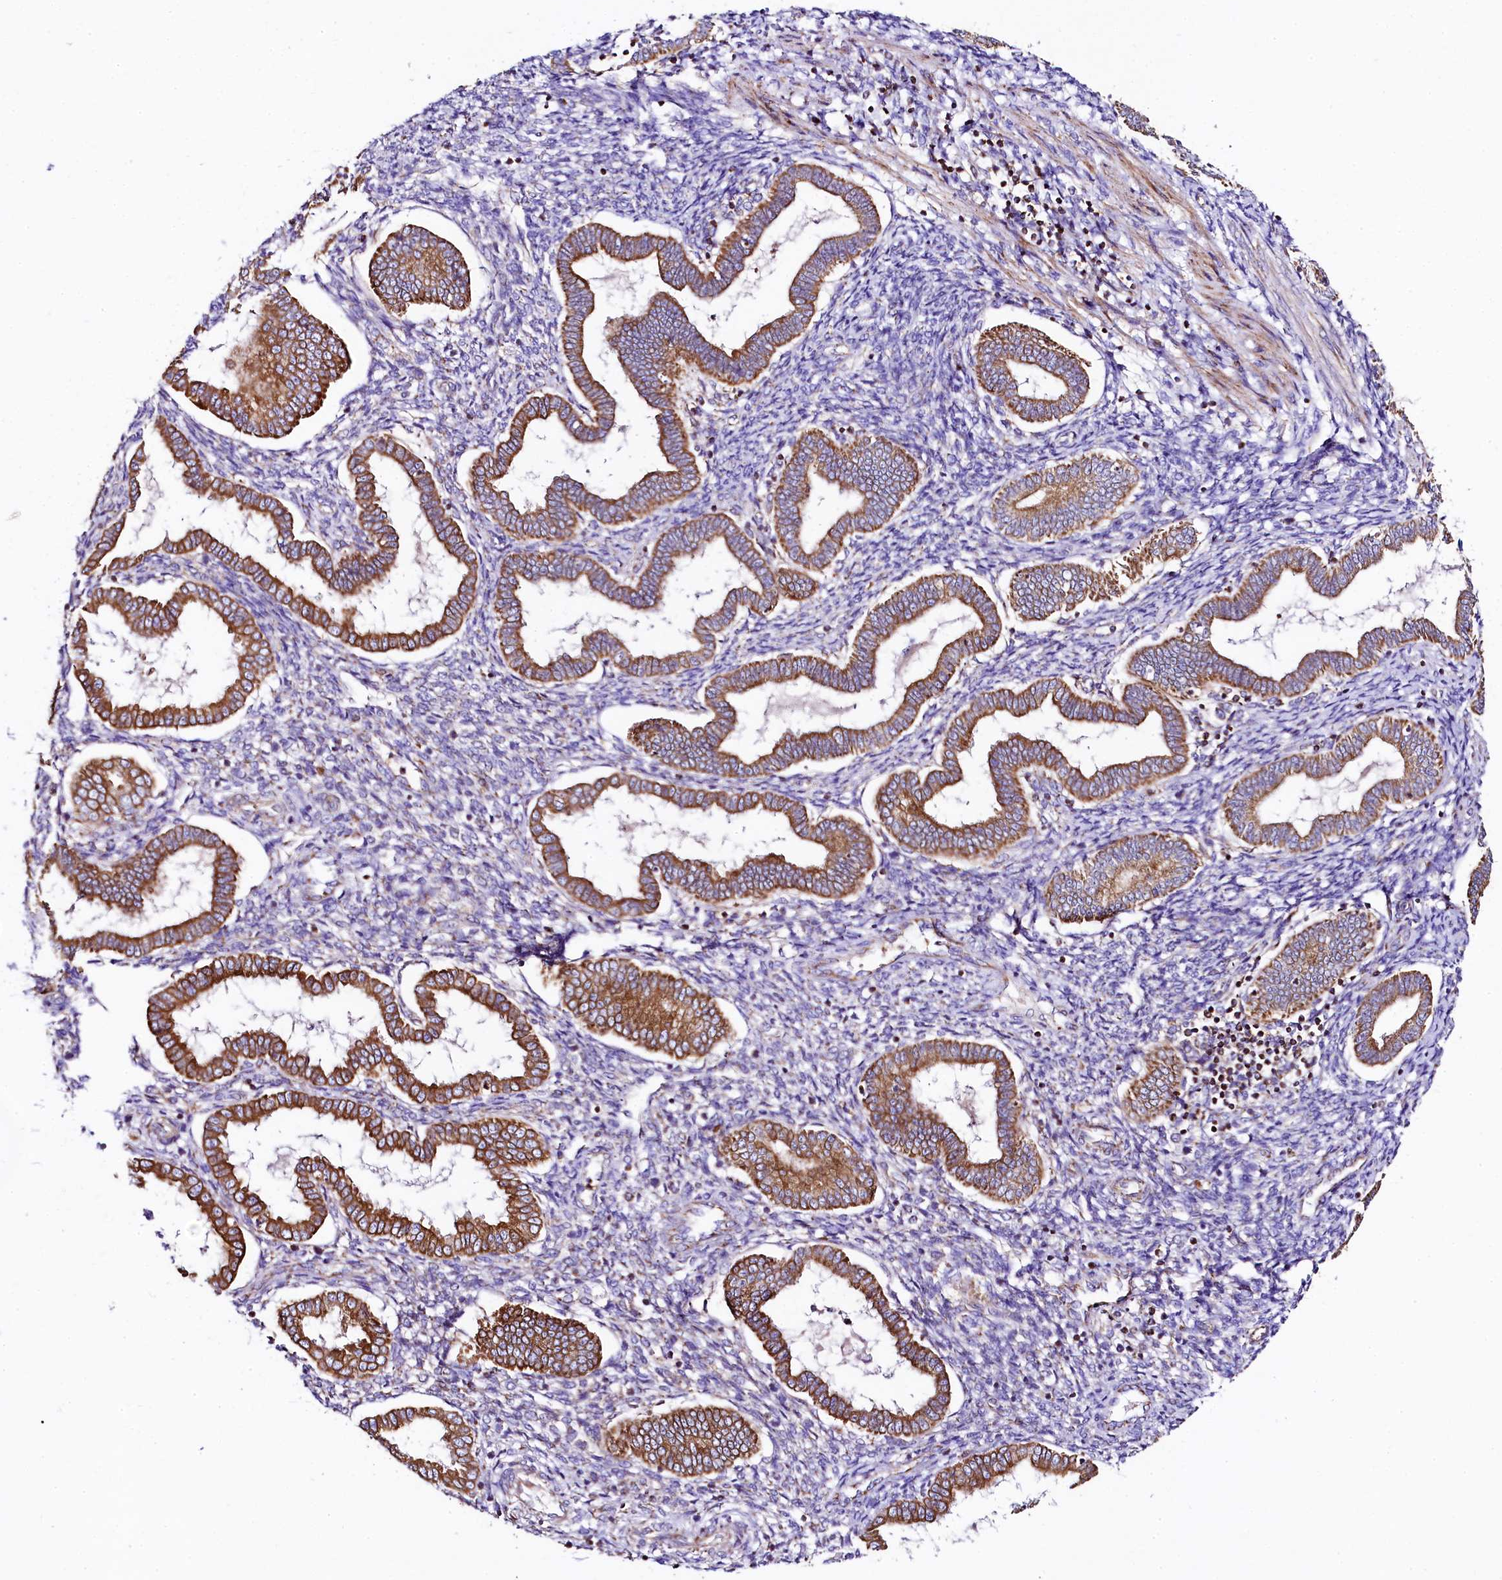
{"staining": {"intensity": "weak", "quantity": "<25%", "location": "cytoplasmic/membranous"}, "tissue": "endometrium", "cell_type": "Cells in endometrial stroma", "image_type": "normal", "snomed": [{"axis": "morphology", "description": "Normal tissue, NOS"}, {"axis": "topography", "description": "Endometrium"}], "caption": "This micrograph is of unremarkable endometrium stained with immunohistochemistry (IHC) to label a protein in brown with the nuclei are counter-stained blue. There is no expression in cells in endometrial stroma. (Immunohistochemistry (ihc), brightfield microscopy, high magnification).", "gene": "CLYBL", "patient": {"sex": "female", "age": 24}}